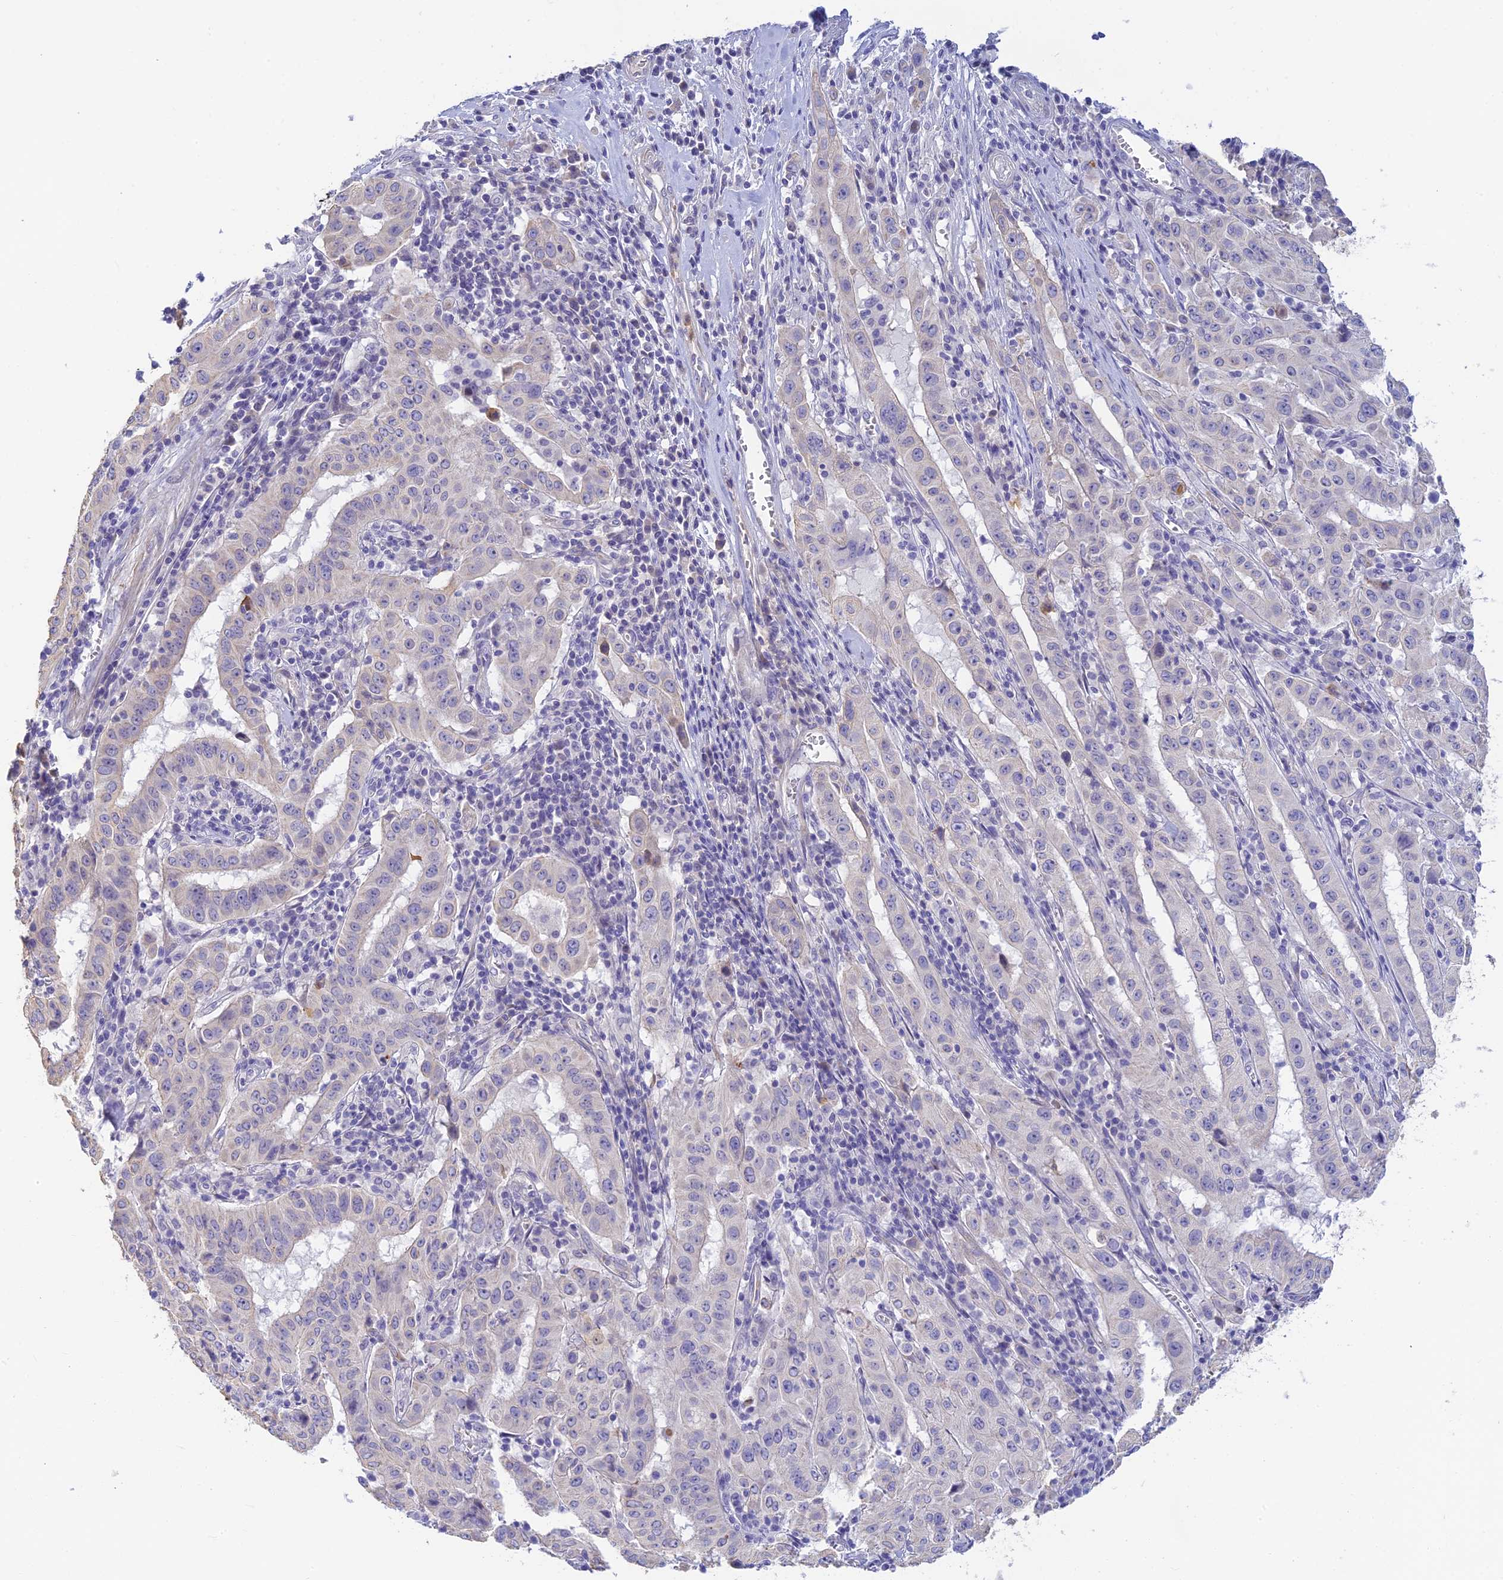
{"staining": {"intensity": "negative", "quantity": "none", "location": "none"}, "tissue": "pancreatic cancer", "cell_type": "Tumor cells", "image_type": "cancer", "snomed": [{"axis": "morphology", "description": "Adenocarcinoma, NOS"}, {"axis": "topography", "description": "Pancreas"}], "caption": "Immunohistochemical staining of pancreatic cancer (adenocarcinoma) exhibits no significant staining in tumor cells.", "gene": "INTS13", "patient": {"sex": "male", "age": 63}}